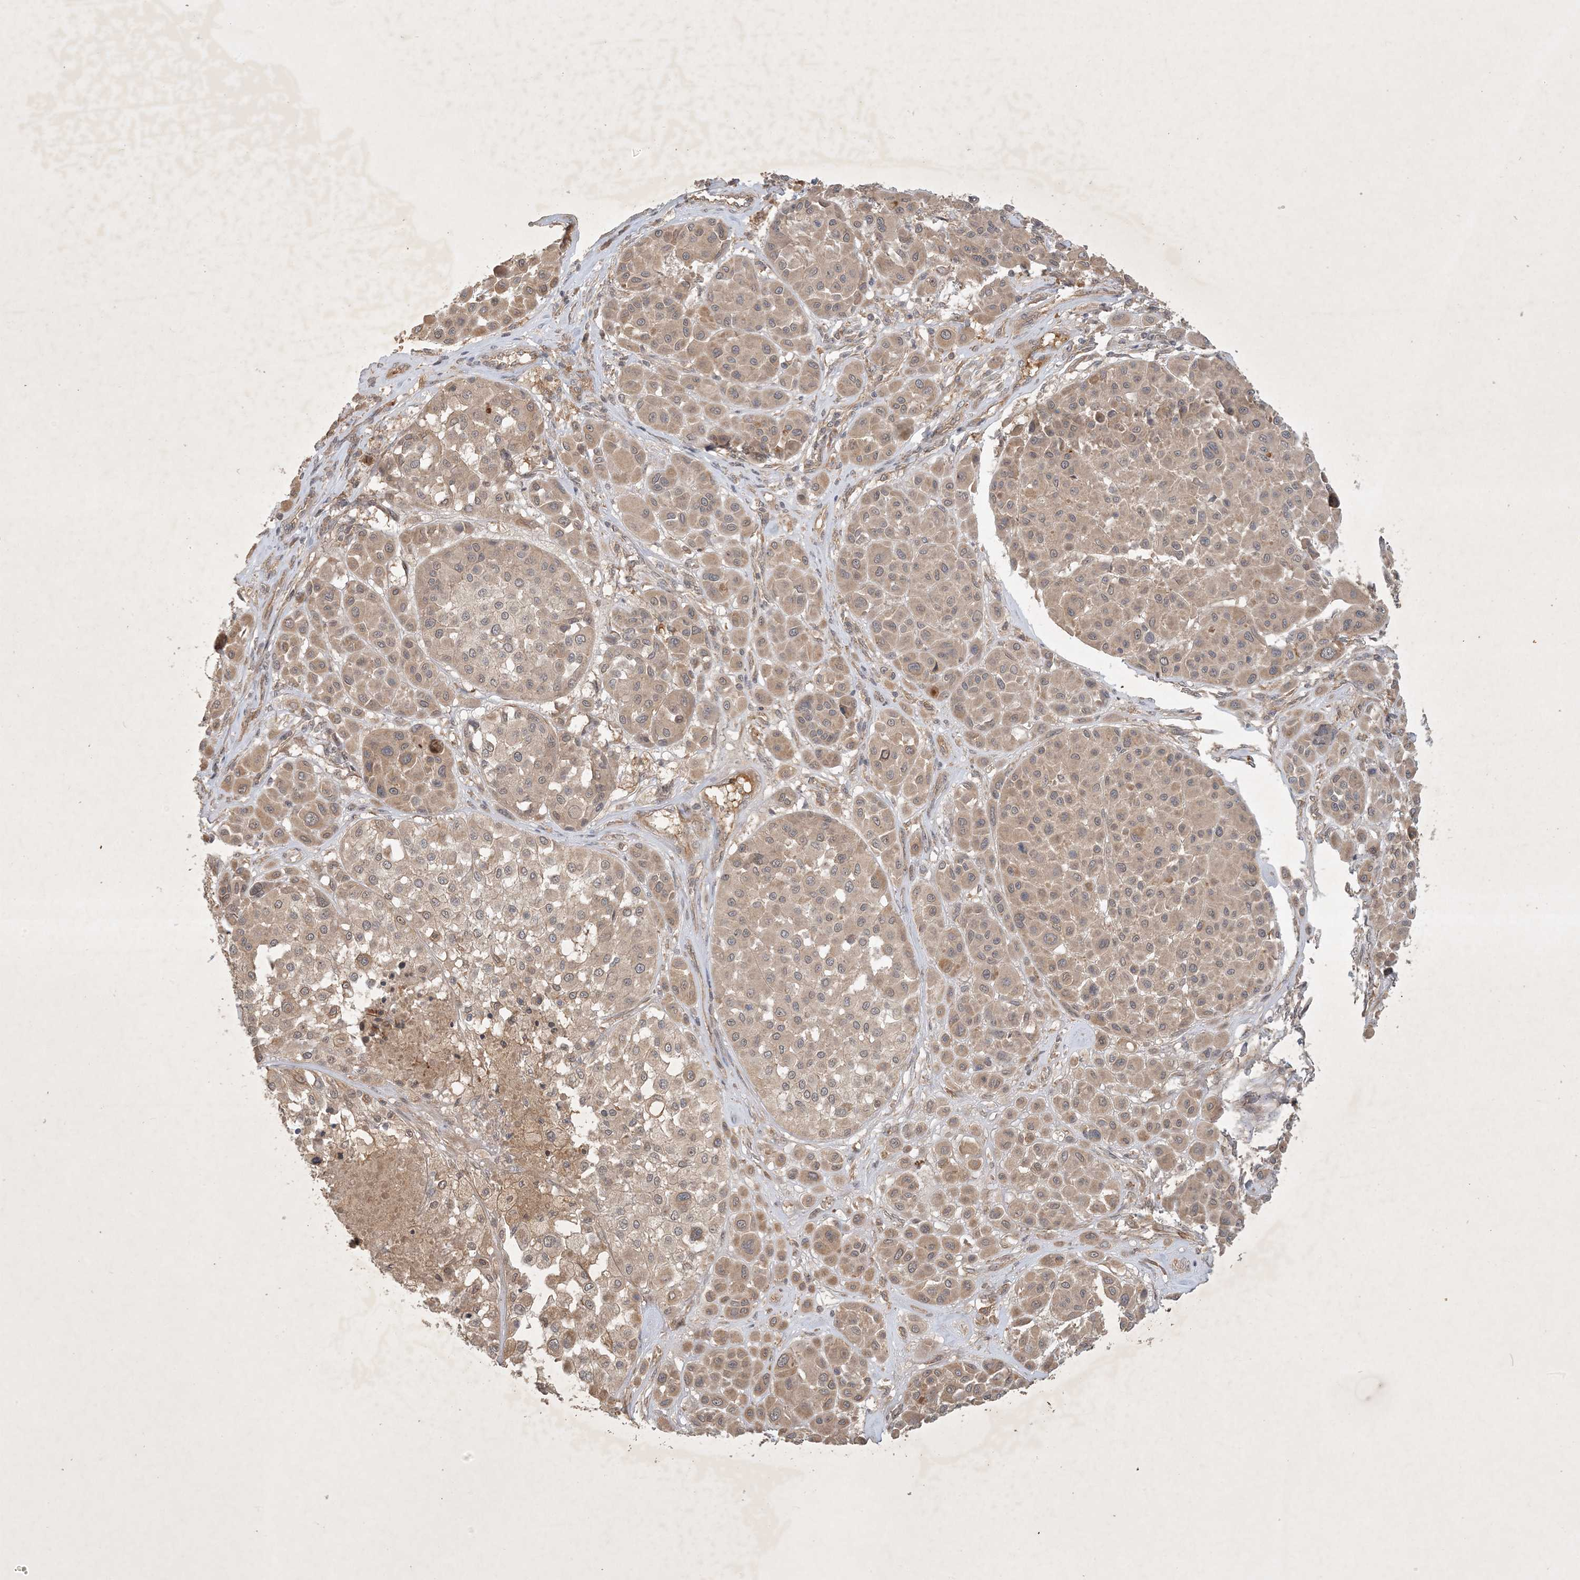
{"staining": {"intensity": "weak", "quantity": ">75%", "location": "cytoplasmic/membranous"}, "tissue": "melanoma", "cell_type": "Tumor cells", "image_type": "cancer", "snomed": [{"axis": "morphology", "description": "Malignant melanoma, Metastatic site"}, {"axis": "topography", "description": "Soft tissue"}], "caption": "High-magnification brightfield microscopy of melanoma stained with DAB (3,3'-diaminobenzidine) (brown) and counterstained with hematoxylin (blue). tumor cells exhibit weak cytoplasmic/membranous staining is appreciated in about>75% of cells. Using DAB (brown) and hematoxylin (blue) stains, captured at high magnification using brightfield microscopy.", "gene": "ZCCHC4", "patient": {"sex": "male", "age": 41}}